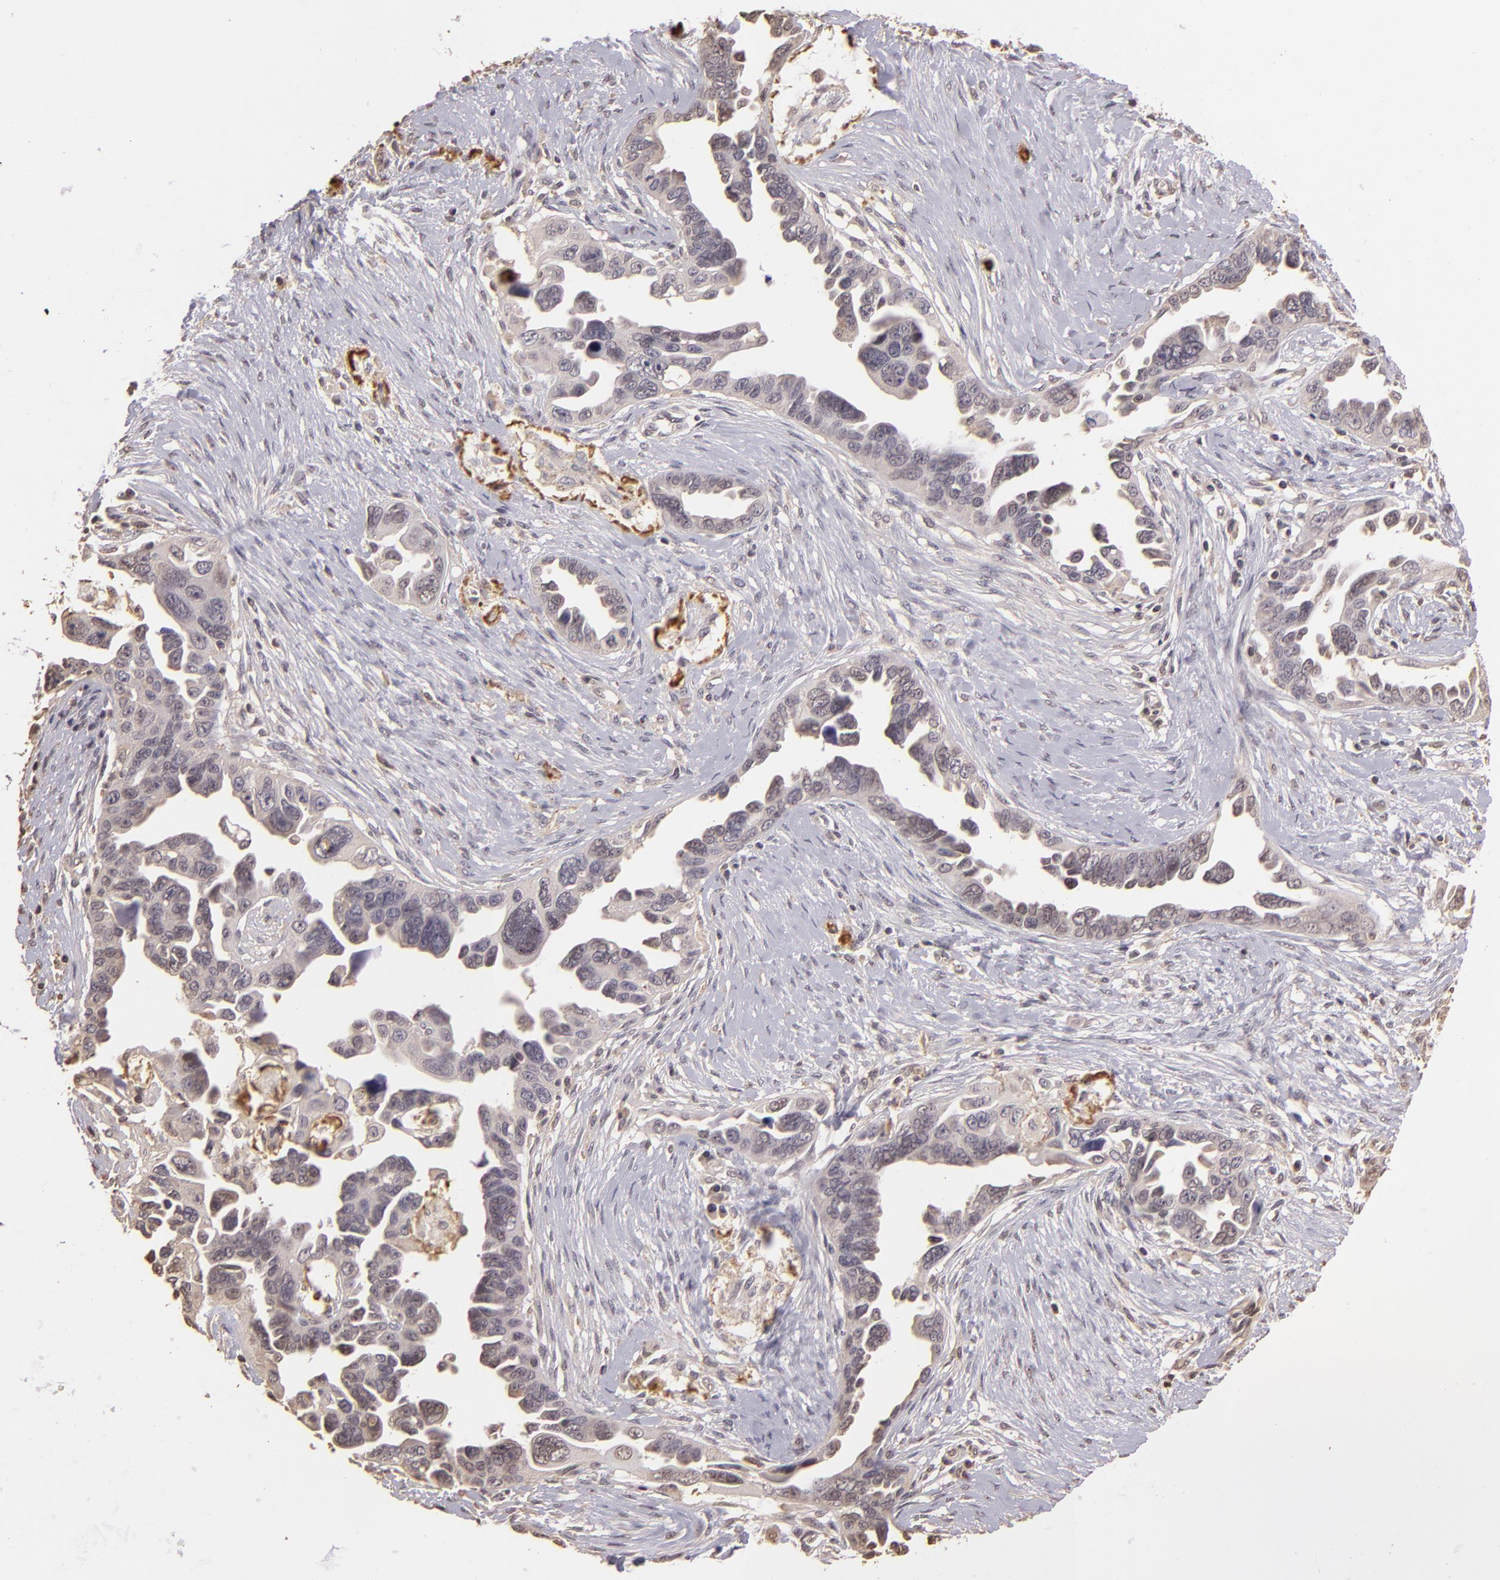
{"staining": {"intensity": "negative", "quantity": "none", "location": "none"}, "tissue": "ovarian cancer", "cell_type": "Tumor cells", "image_type": "cancer", "snomed": [{"axis": "morphology", "description": "Cystadenocarcinoma, serous, NOS"}, {"axis": "topography", "description": "Ovary"}], "caption": "Tumor cells are negative for protein expression in human ovarian cancer (serous cystadenocarcinoma). Nuclei are stained in blue.", "gene": "ARPC2", "patient": {"sex": "female", "age": 63}}